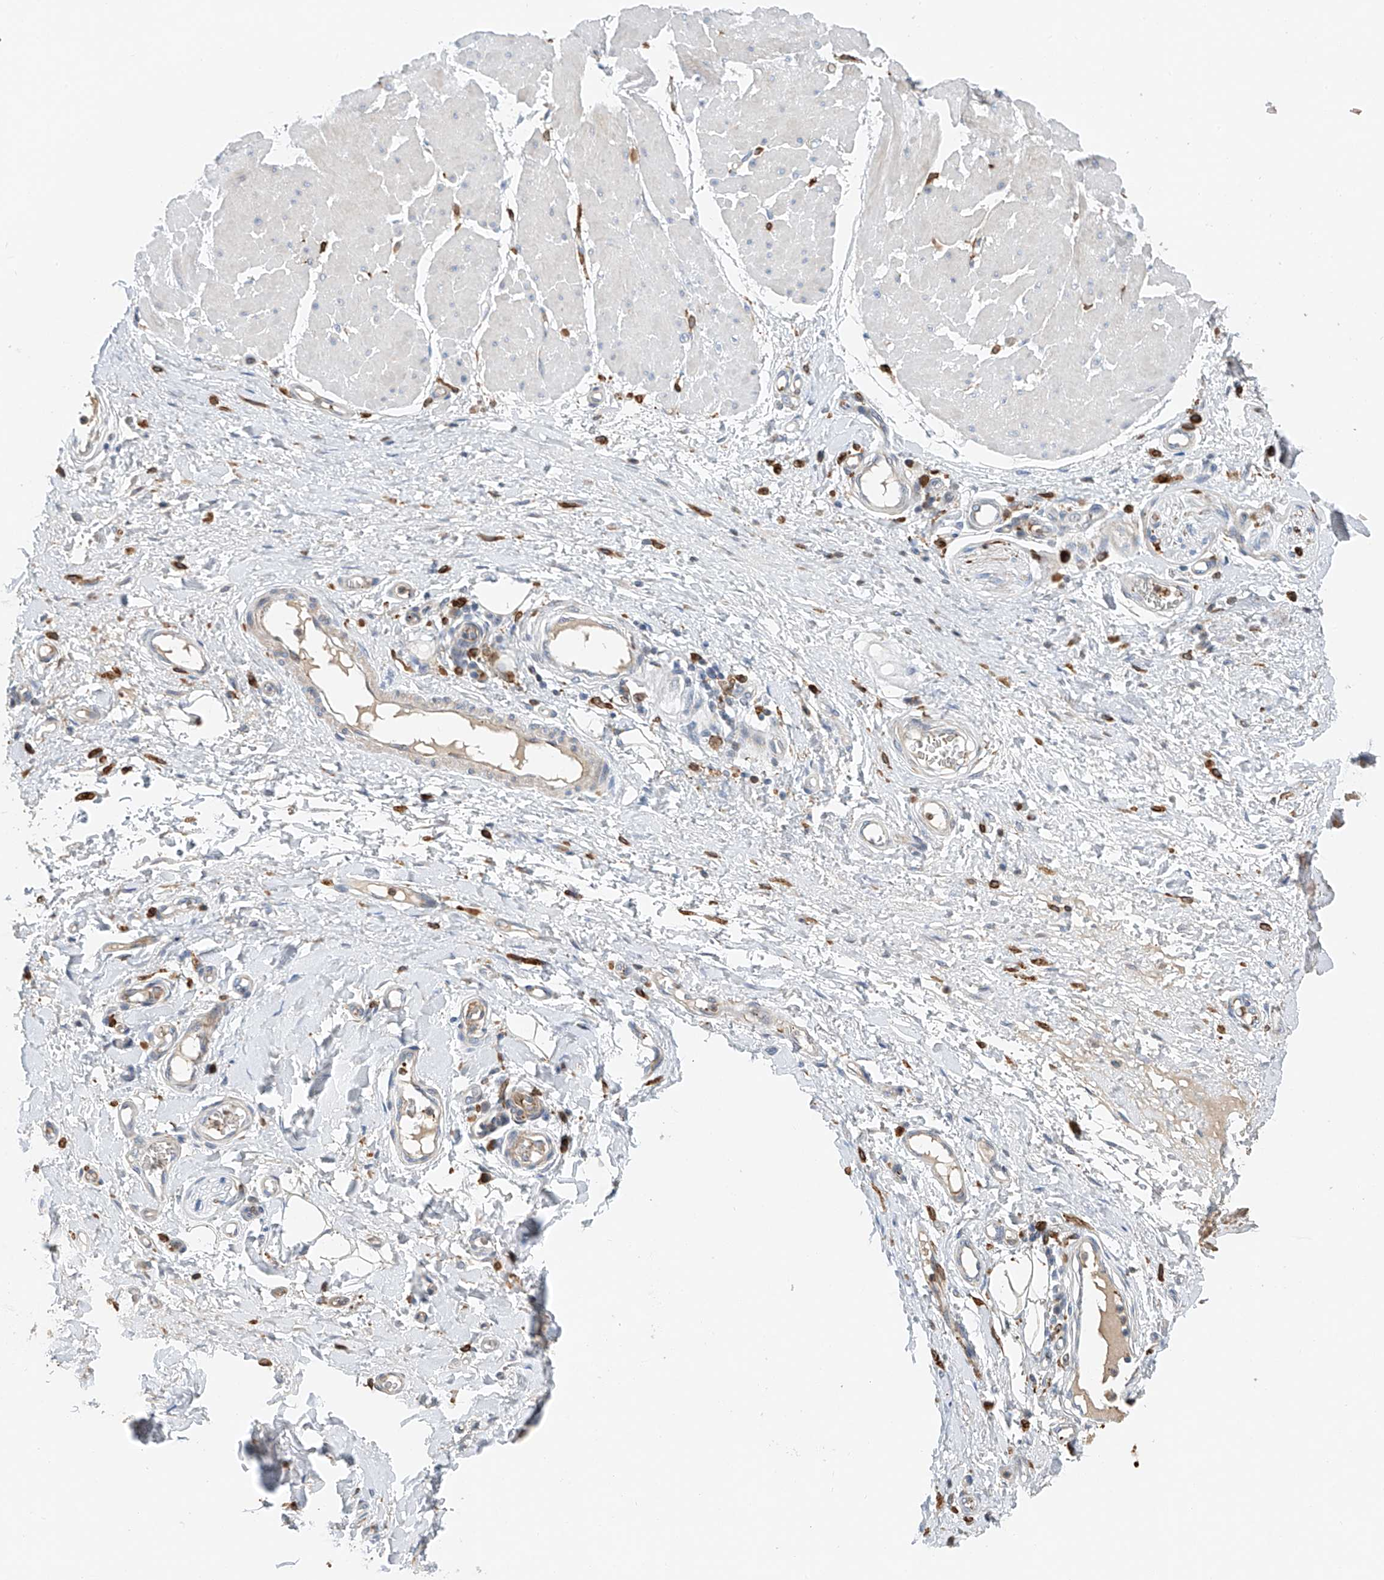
{"staining": {"intensity": "weak", "quantity": ">75%", "location": "cytoplasmic/membranous"}, "tissue": "adipose tissue", "cell_type": "Adipocytes", "image_type": "normal", "snomed": [{"axis": "morphology", "description": "Normal tissue, NOS"}, {"axis": "morphology", "description": "Adenocarcinoma, NOS"}, {"axis": "topography", "description": "Esophagus"}, {"axis": "topography", "description": "Stomach, upper"}, {"axis": "topography", "description": "Peripheral nerve tissue"}], "caption": "Immunohistochemistry photomicrograph of unremarkable human adipose tissue stained for a protein (brown), which shows low levels of weak cytoplasmic/membranous expression in approximately >75% of adipocytes.", "gene": "TBXAS1", "patient": {"sex": "male", "age": 62}}